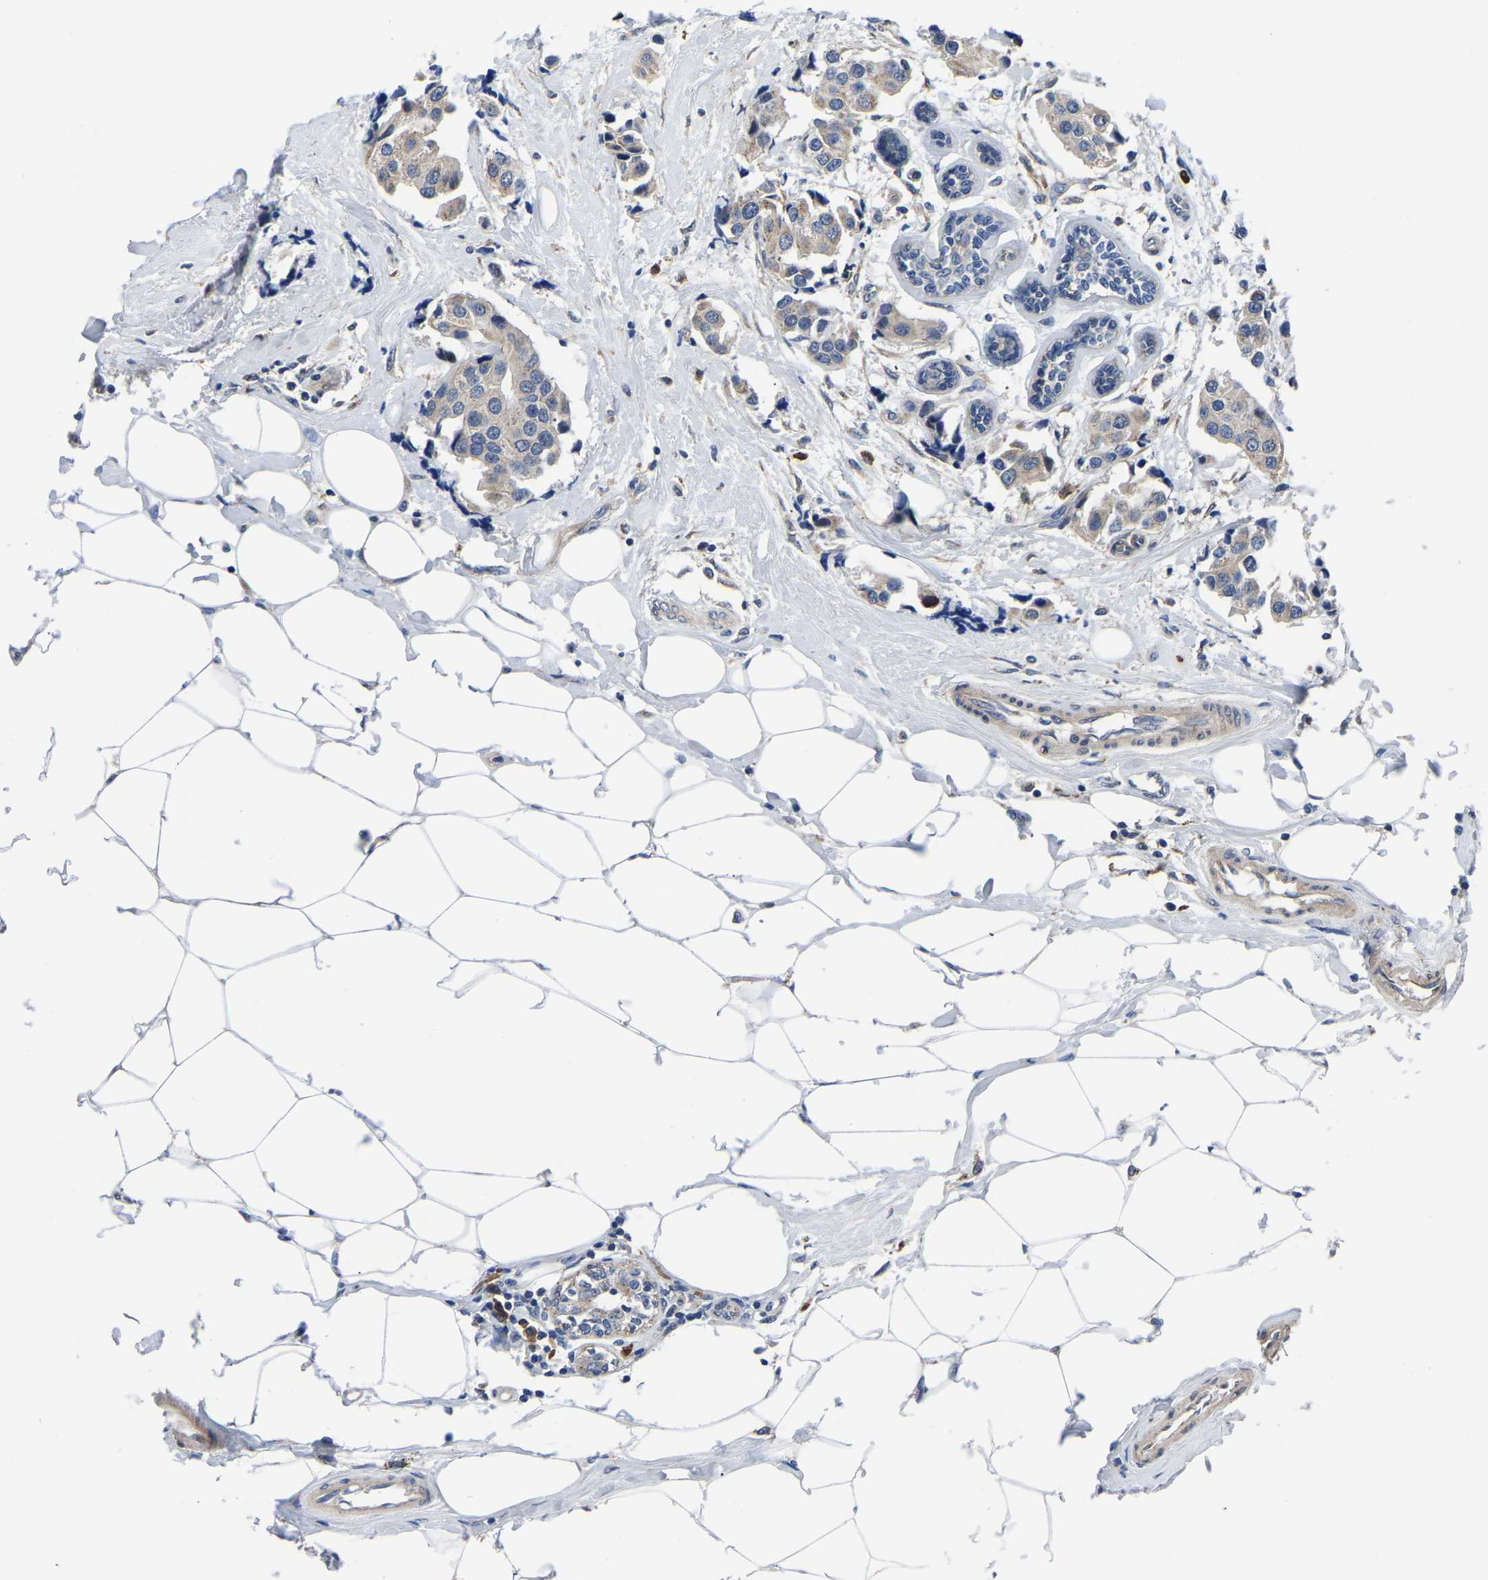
{"staining": {"intensity": "weak", "quantity": ">75%", "location": "cytoplasmic/membranous"}, "tissue": "breast cancer", "cell_type": "Tumor cells", "image_type": "cancer", "snomed": [{"axis": "morphology", "description": "Normal tissue, NOS"}, {"axis": "morphology", "description": "Duct carcinoma"}, {"axis": "topography", "description": "Breast"}], "caption": "Intraductal carcinoma (breast) tissue reveals weak cytoplasmic/membranous positivity in about >75% of tumor cells, visualized by immunohistochemistry.", "gene": "PDLIM7", "patient": {"sex": "female", "age": 39}}